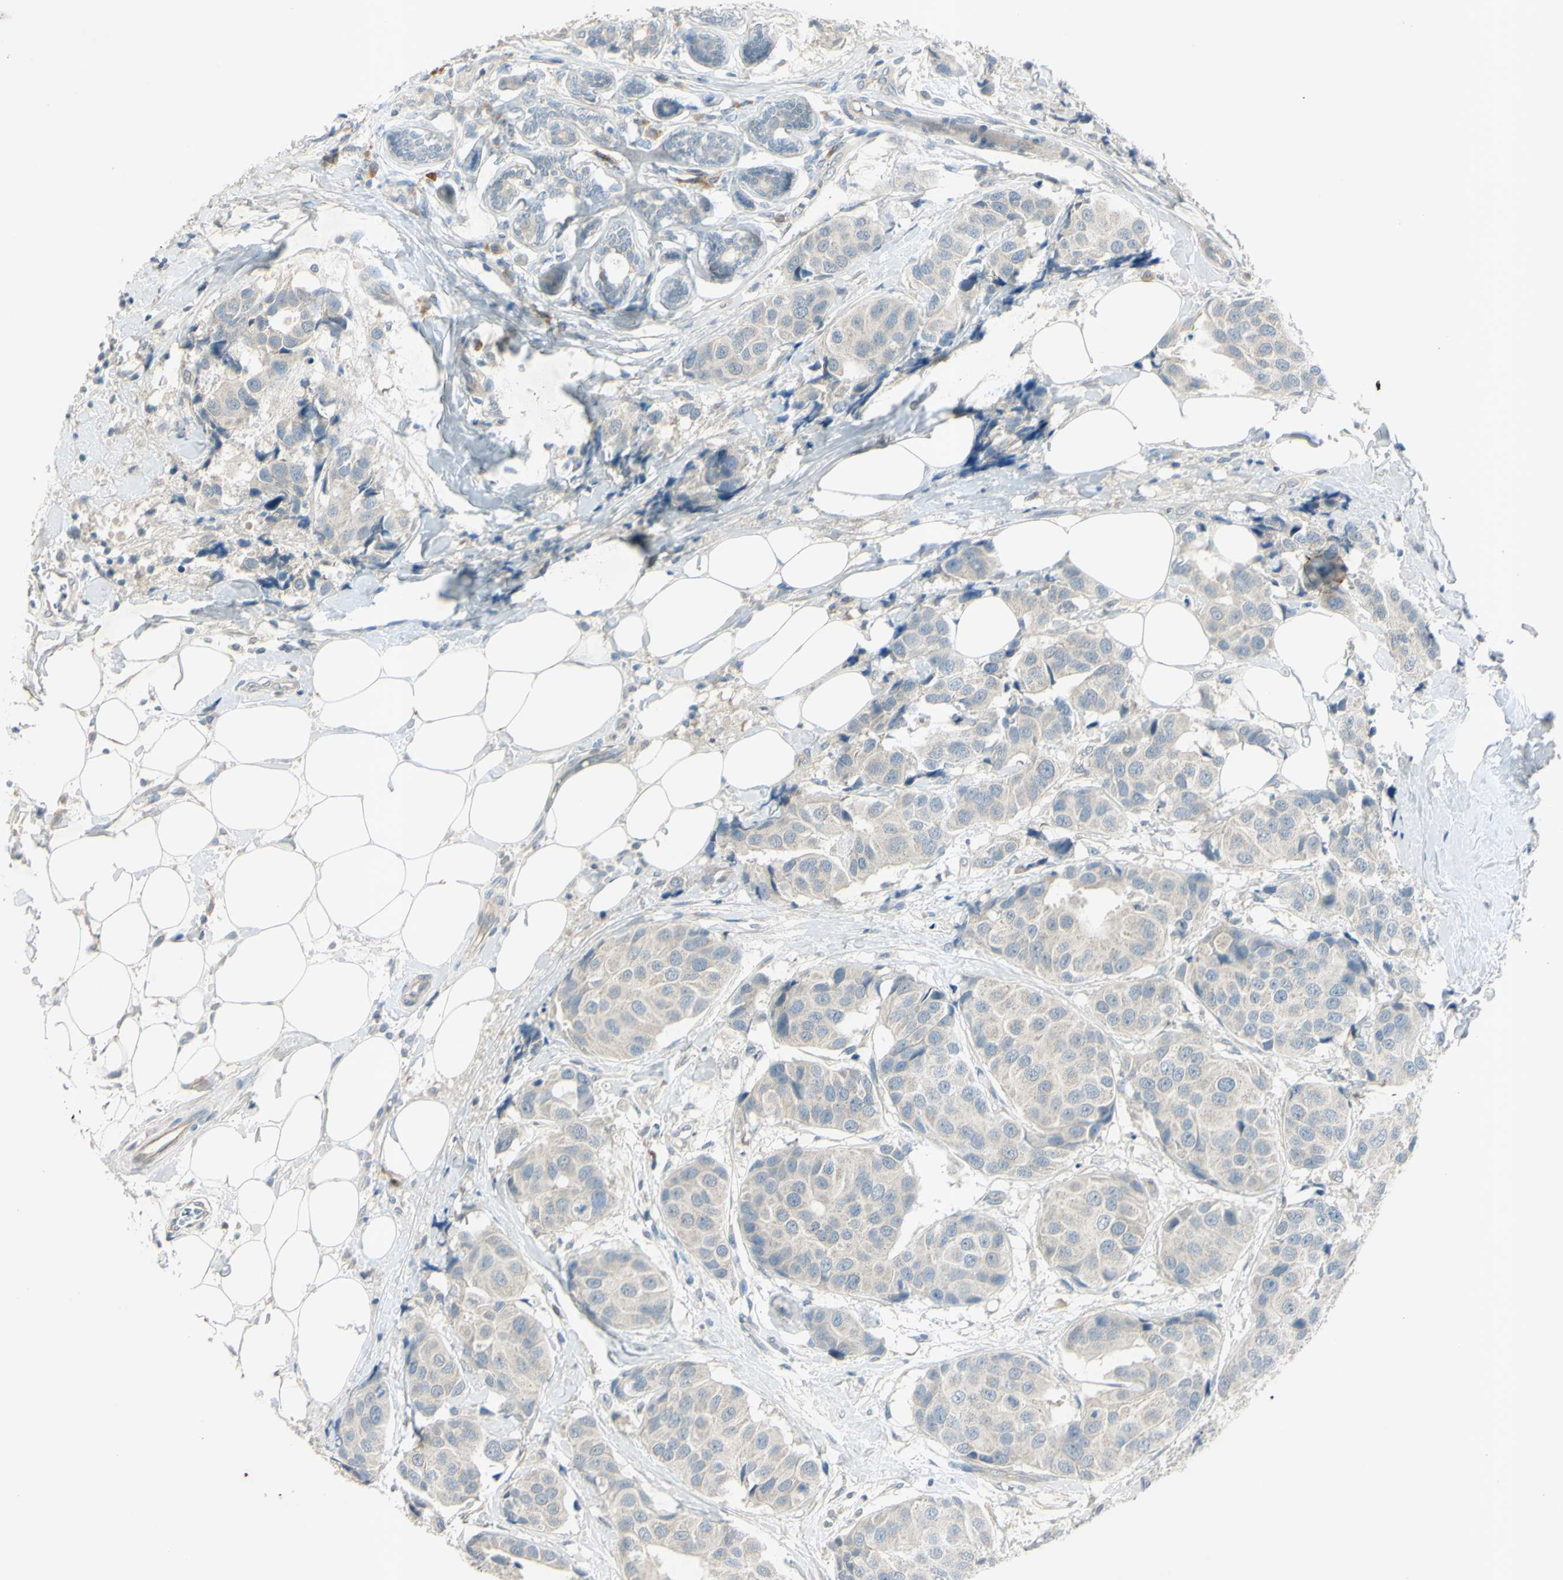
{"staining": {"intensity": "negative", "quantity": "none", "location": "none"}, "tissue": "breast cancer", "cell_type": "Tumor cells", "image_type": "cancer", "snomed": [{"axis": "morphology", "description": "Normal tissue, NOS"}, {"axis": "morphology", "description": "Duct carcinoma"}, {"axis": "topography", "description": "Breast"}], "caption": "This is an IHC photomicrograph of breast cancer. There is no staining in tumor cells.", "gene": "AATK", "patient": {"sex": "female", "age": 39}}